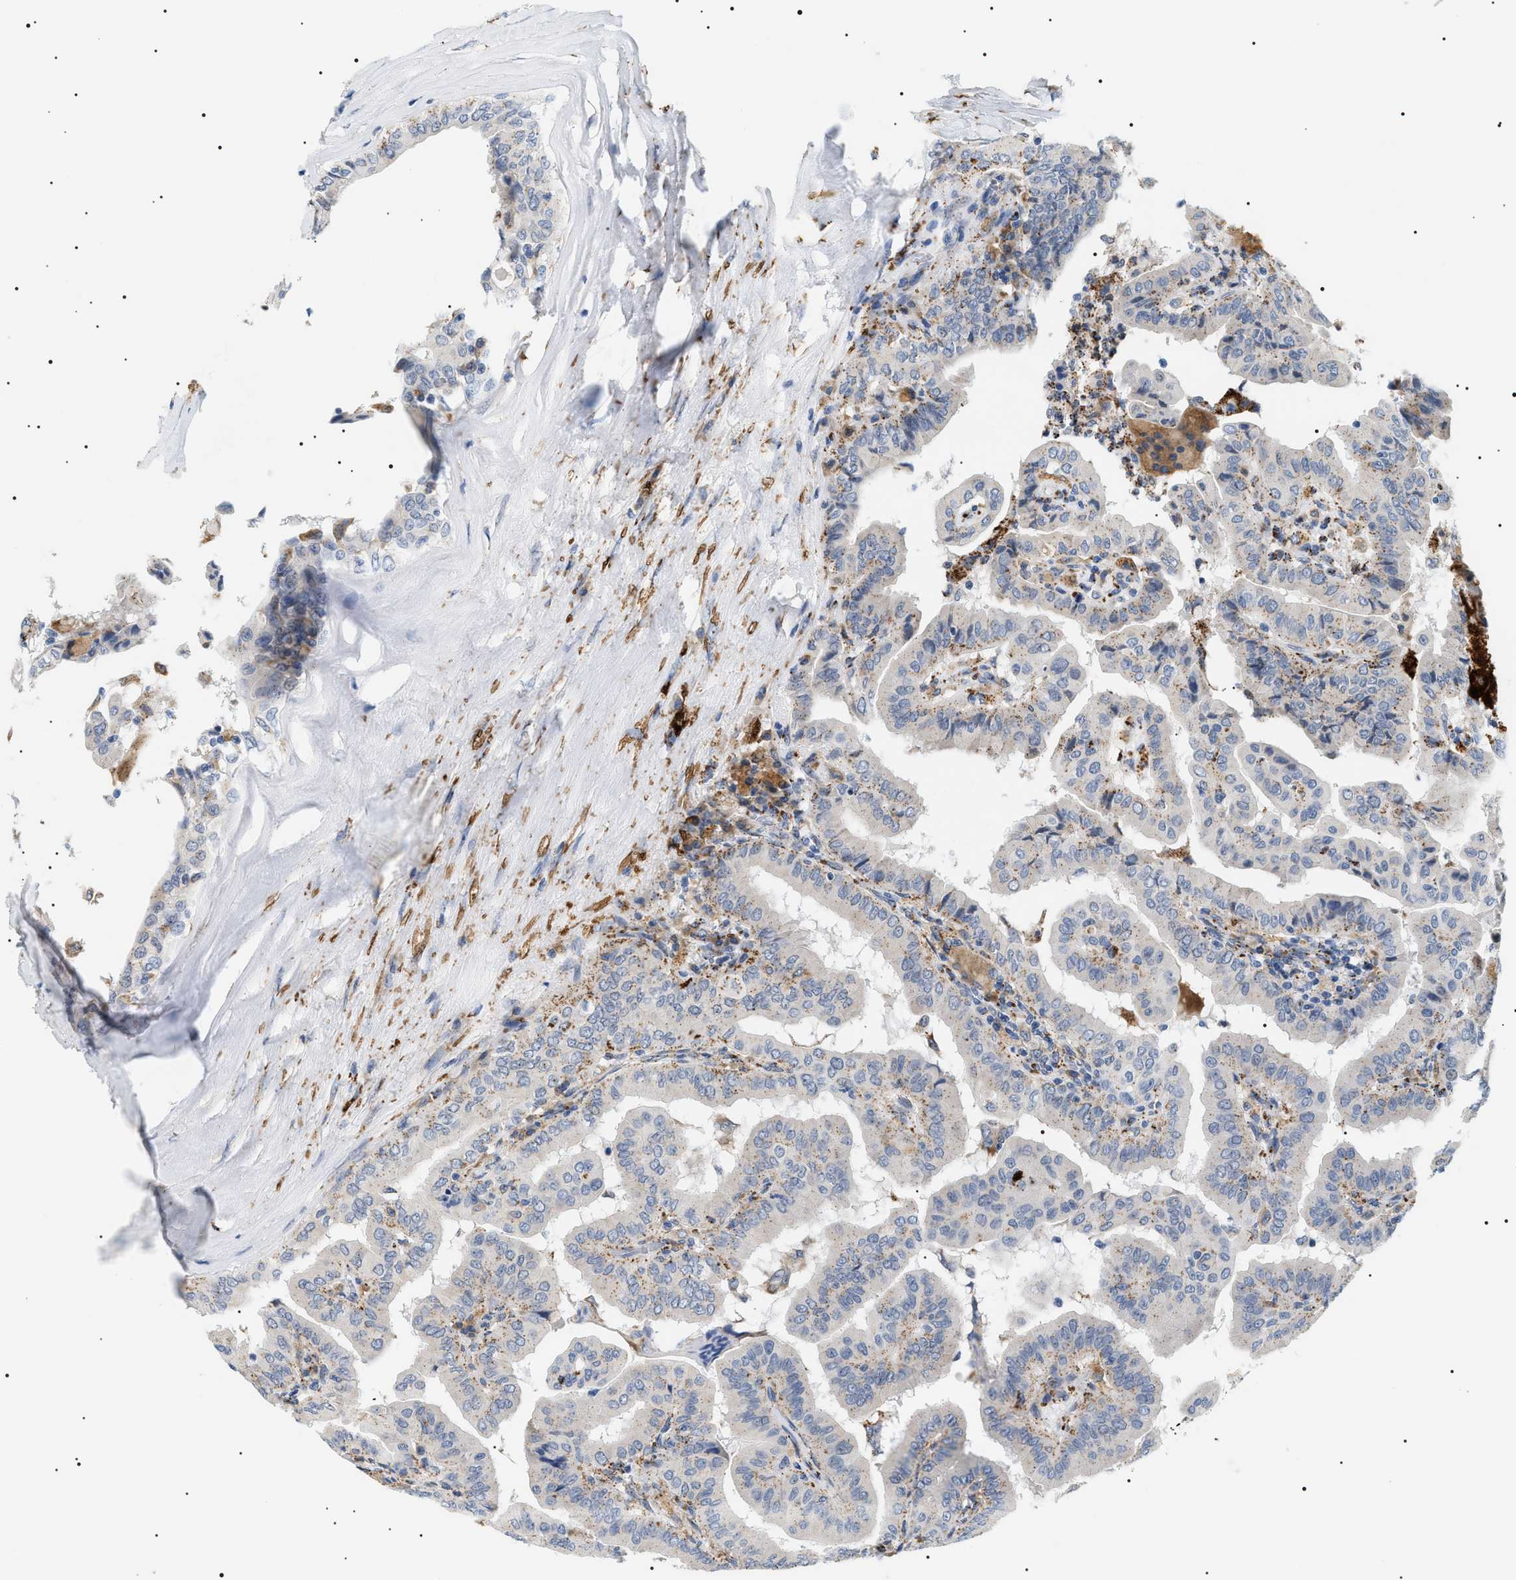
{"staining": {"intensity": "weak", "quantity": "<25%", "location": "cytoplasmic/membranous"}, "tissue": "thyroid cancer", "cell_type": "Tumor cells", "image_type": "cancer", "snomed": [{"axis": "morphology", "description": "Papillary adenocarcinoma, NOS"}, {"axis": "topography", "description": "Thyroid gland"}], "caption": "There is no significant staining in tumor cells of thyroid papillary adenocarcinoma.", "gene": "HSD17B11", "patient": {"sex": "male", "age": 33}}